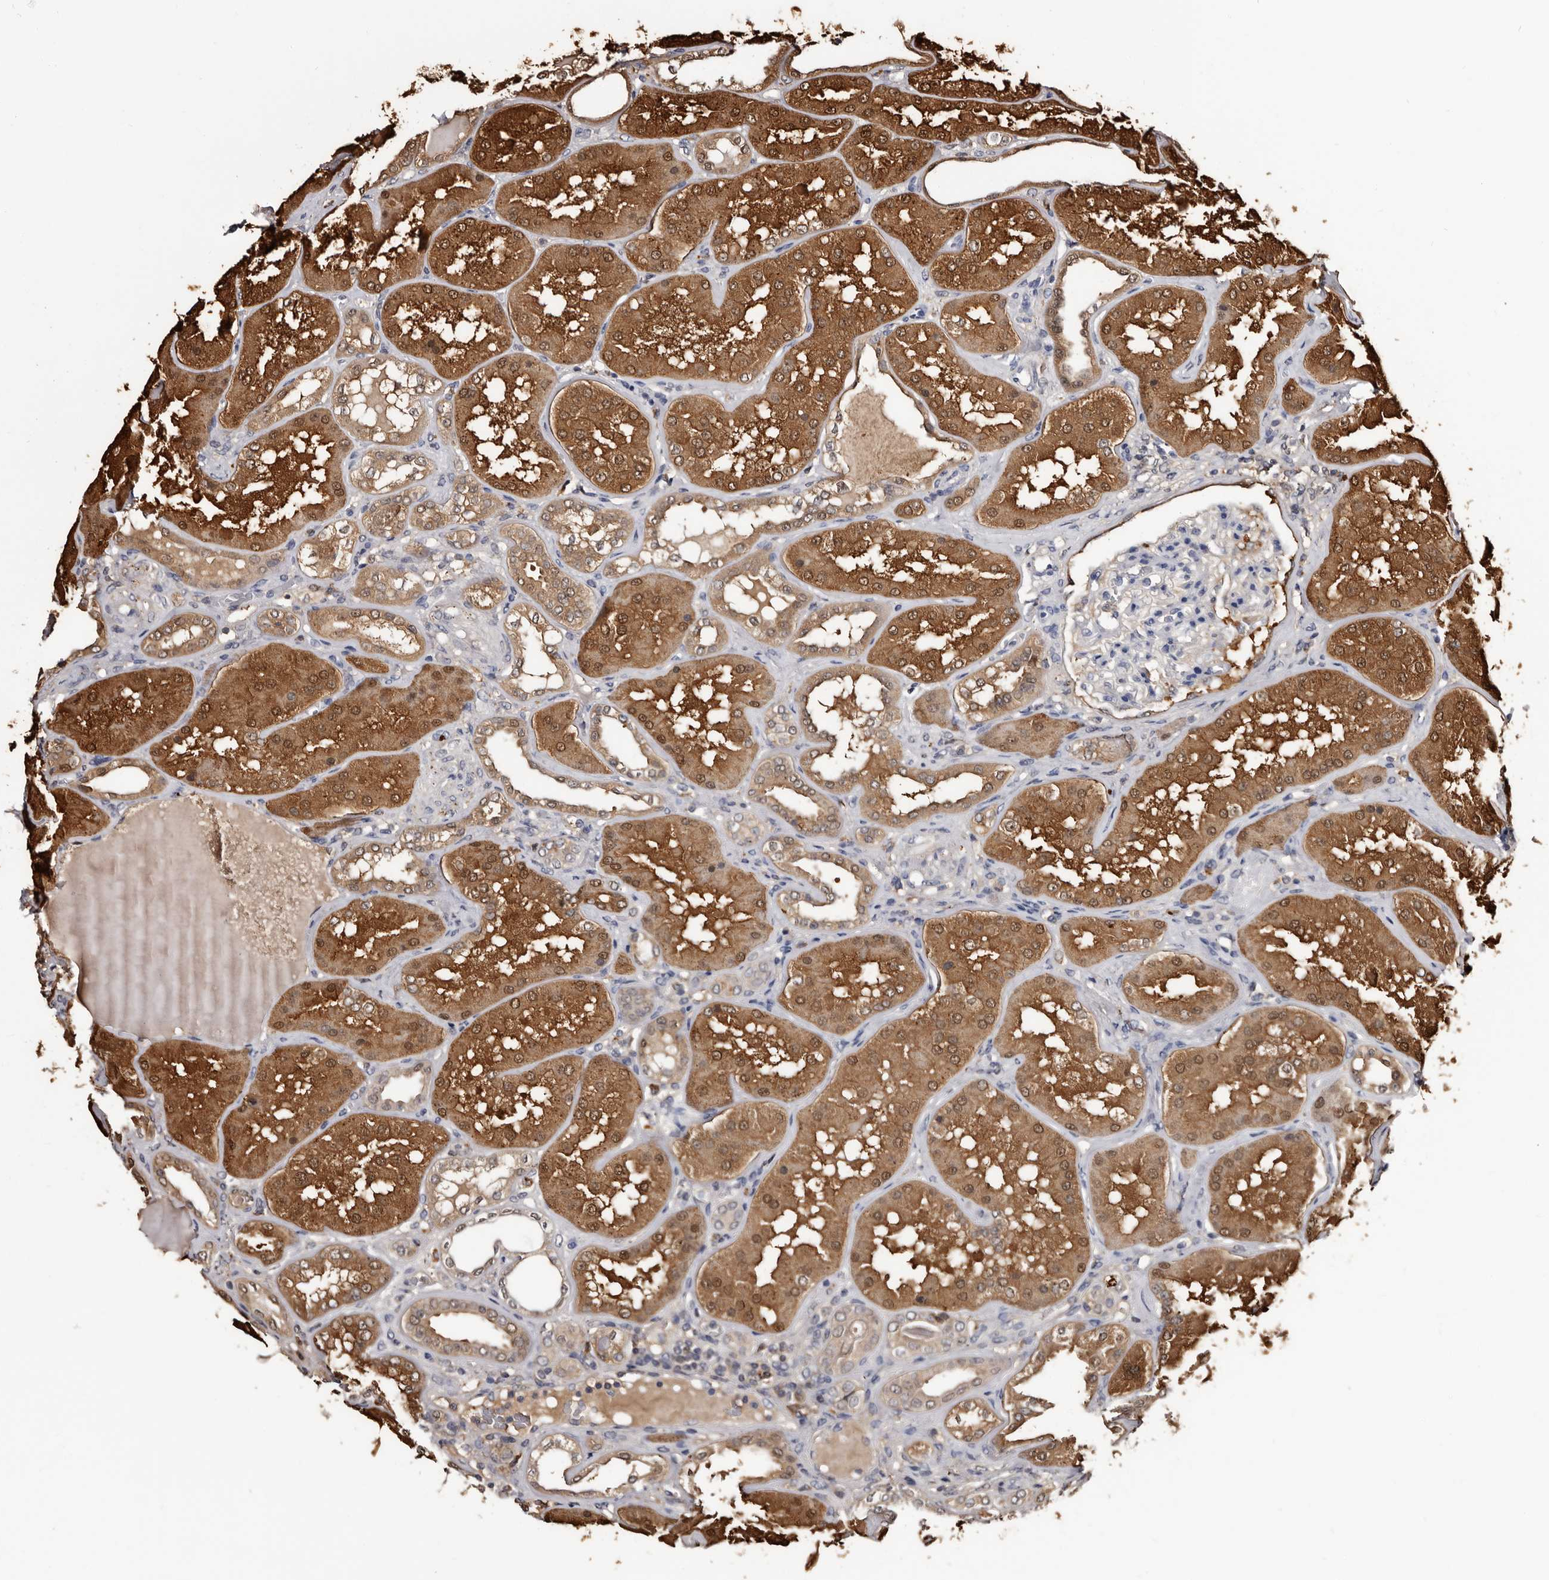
{"staining": {"intensity": "moderate", "quantity": "<25%", "location": "cytoplasmic/membranous"}, "tissue": "kidney", "cell_type": "Cells in glomeruli", "image_type": "normal", "snomed": [{"axis": "morphology", "description": "Normal tissue, NOS"}, {"axis": "topography", "description": "Kidney"}], "caption": "Kidney stained with immunohistochemistry (IHC) demonstrates moderate cytoplasmic/membranous staining in about <25% of cells in glomeruli. (brown staining indicates protein expression, while blue staining denotes nuclei).", "gene": "DNPH1", "patient": {"sex": "female", "age": 56}}